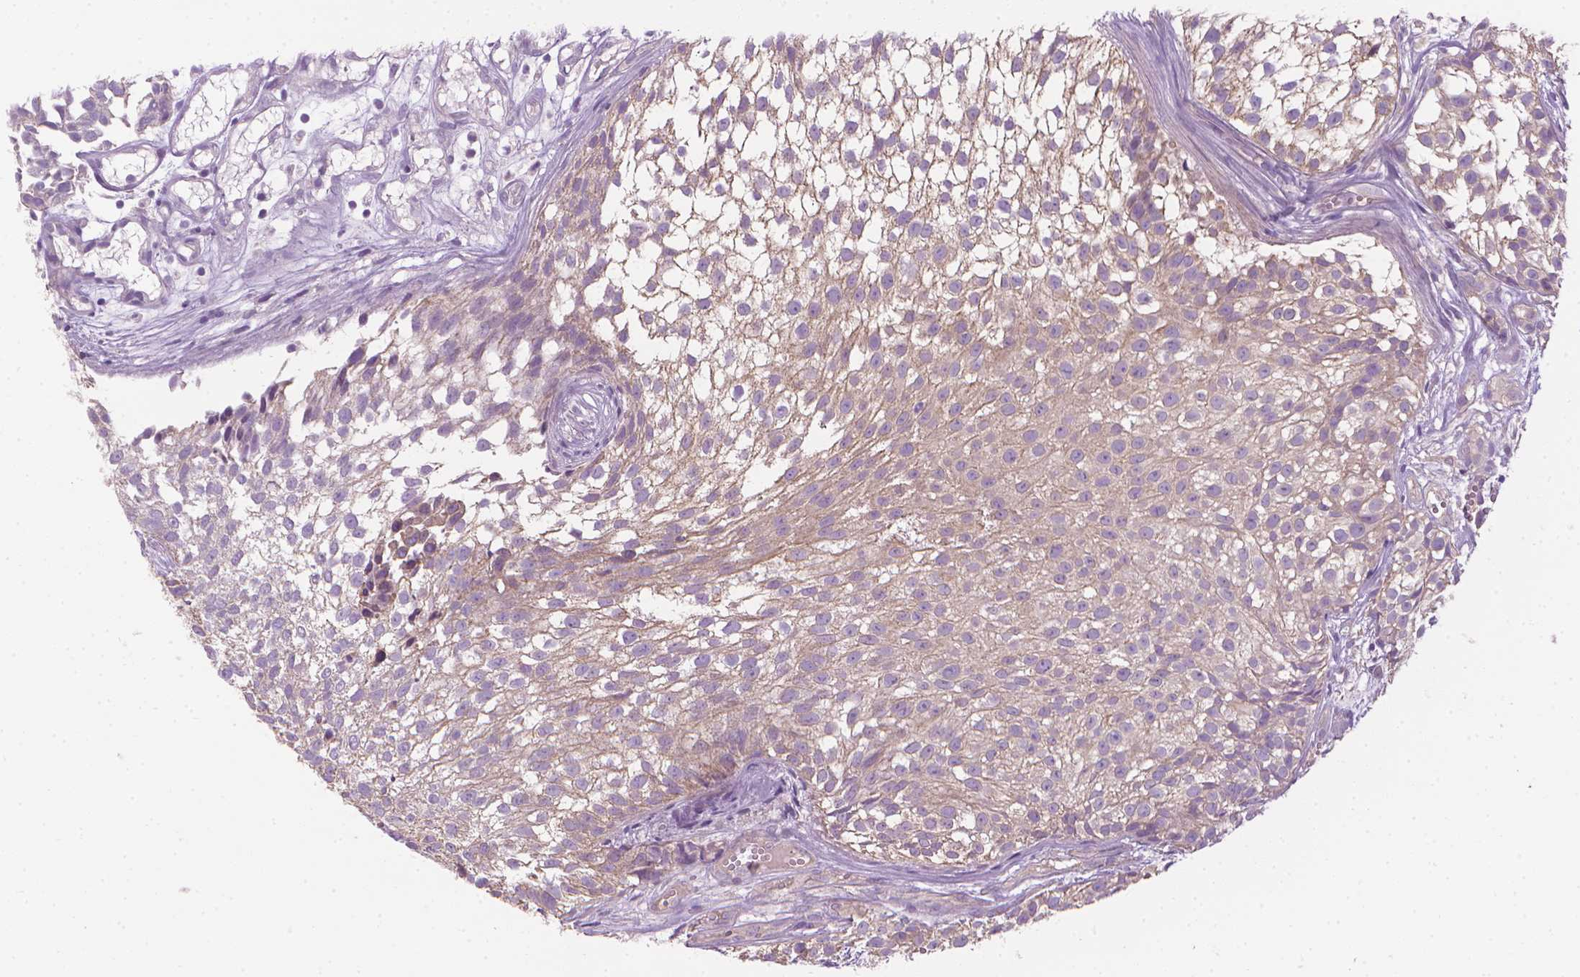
{"staining": {"intensity": "weak", "quantity": "<25%", "location": "cytoplasmic/membranous"}, "tissue": "urothelial cancer", "cell_type": "Tumor cells", "image_type": "cancer", "snomed": [{"axis": "morphology", "description": "Urothelial carcinoma, Low grade"}, {"axis": "topography", "description": "Urinary bladder"}], "caption": "Tumor cells are negative for brown protein staining in urothelial cancer.", "gene": "RIIAD1", "patient": {"sex": "male", "age": 70}}